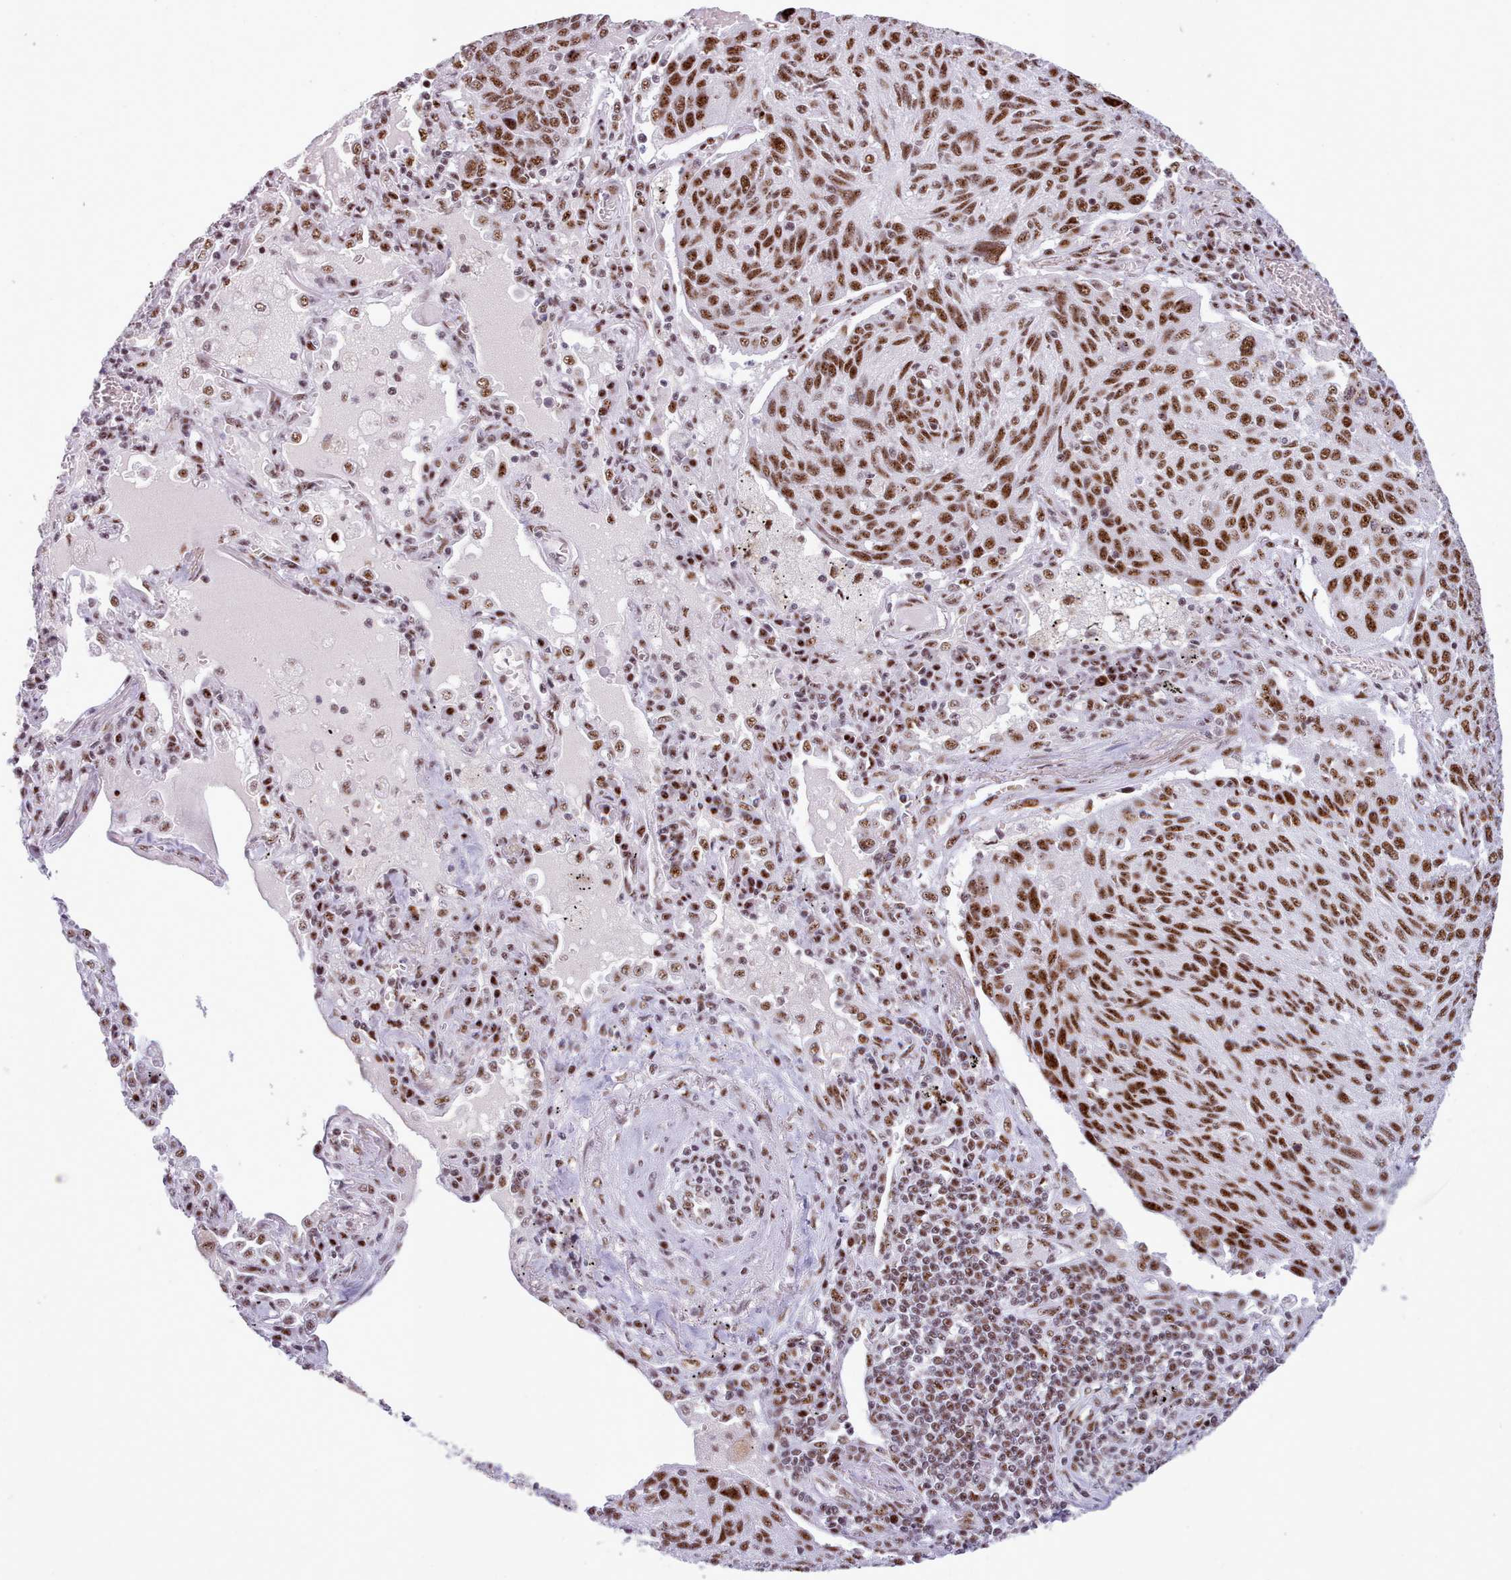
{"staining": {"intensity": "strong", "quantity": ">75%", "location": "nuclear"}, "tissue": "lung cancer", "cell_type": "Tumor cells", "image_type": "cancer", "snomed": [{"axis": "morphology", "description": "Squamous cell carcinoma, NOS"}, {"axis": "topography", "description": "Lung"}], "caption": "IHC histopathology image of human squamous cell carcinoma (lung) stained for a protein (brown), which reveals high levels of strong nuclear expression in about >75% of tumor cells.", "gene": "TMEM35B", "patient": {"sex": "female", "age": 66}}